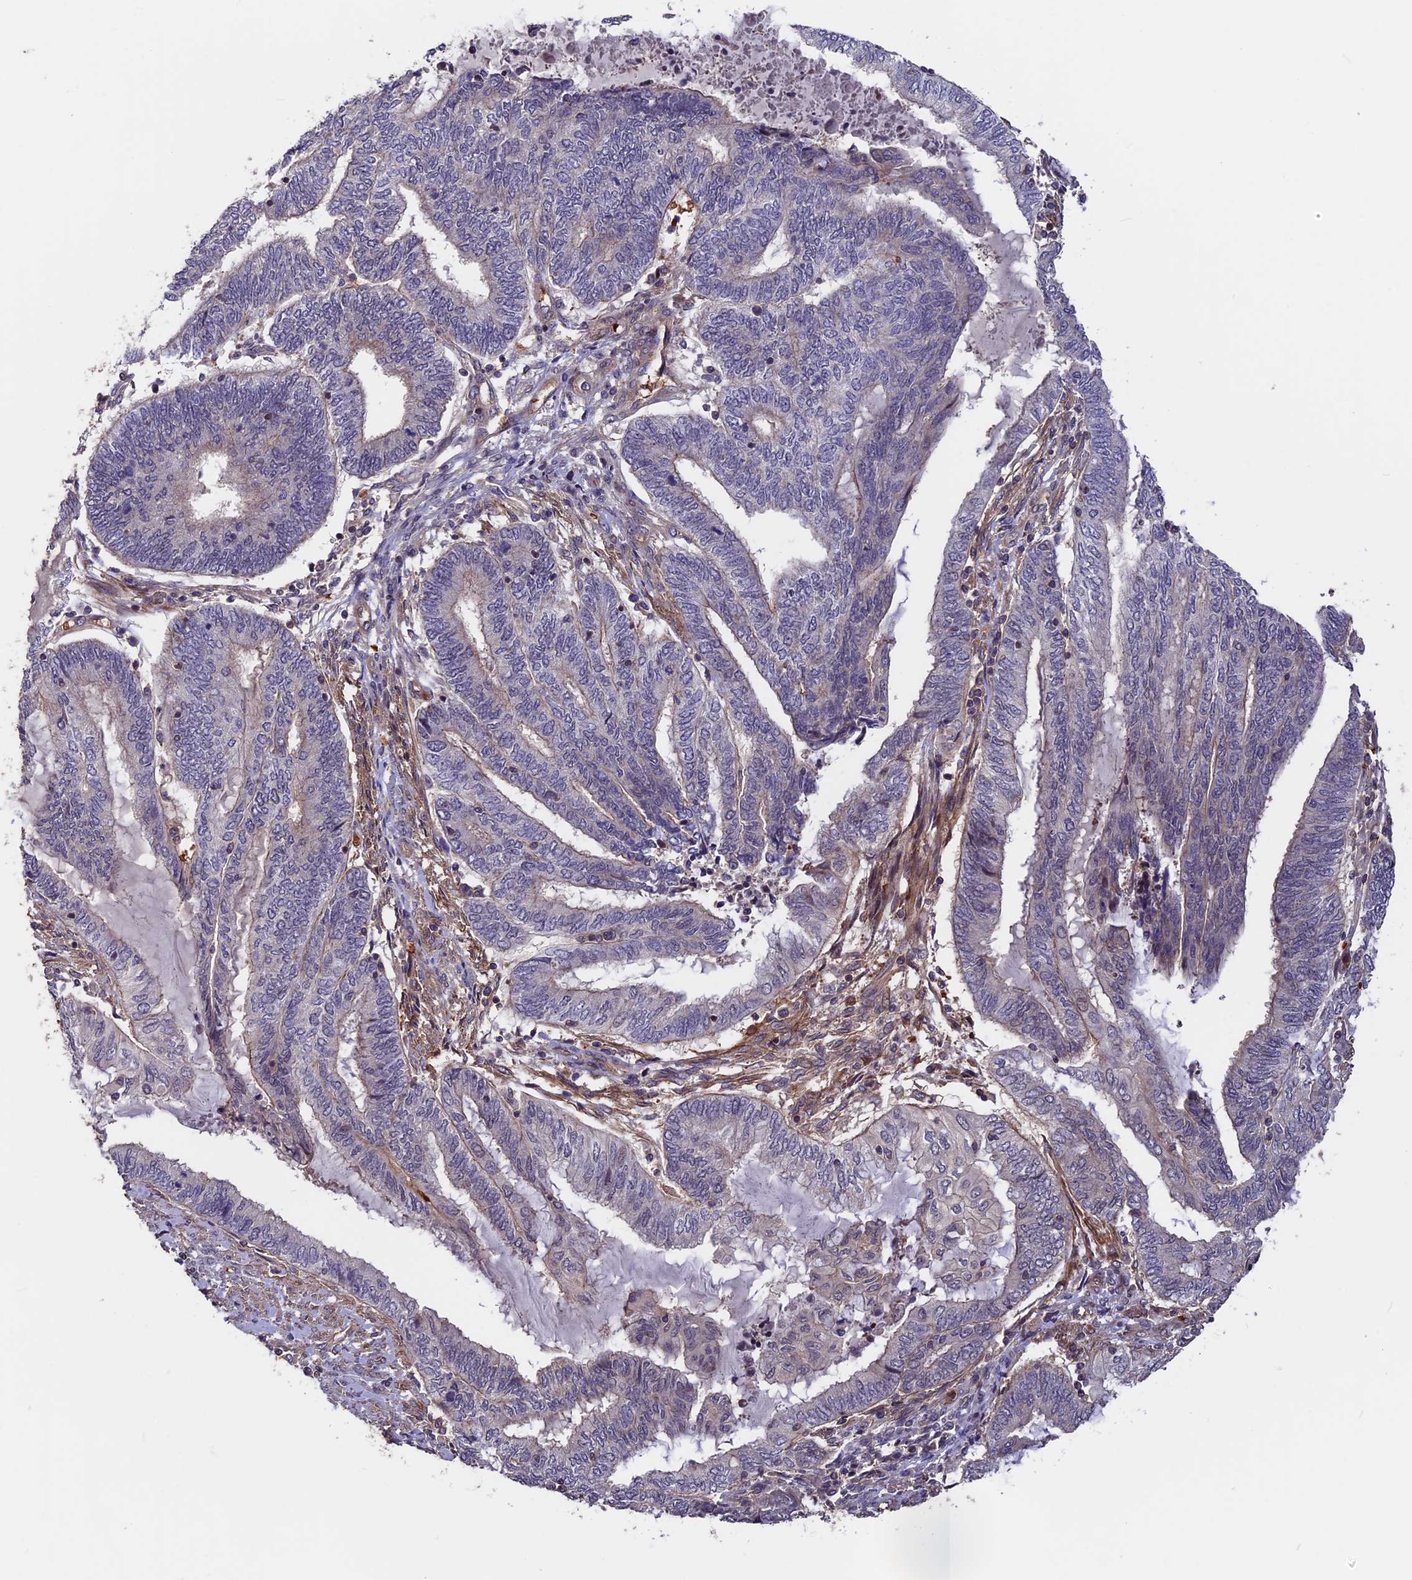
{"staining": {"intensity": "negative", "quantity": "none", "location": "none"}, "tissue": "endometrial cancer", "cell_type": "Tumor cells", "image_type": "cancer", "snomed": [{"axis": "morphology", "description": "Adenocarcinoma, NOS"}, {"axis": "topography", "description": "Uterus"}, {"axis": "topography", "description": "Endometrium"}], "caption": "Immunohistochemistry histopathology image of neoplastic tissue: endometrial adenocarcinoma stained with DAB (3,3'-diaminobenzidine) exhibits no significant protein positivity in tumor cells. (Brightfield microscopy of DAB IHC at high magnification).", "gene": "ZC3H10", "patient": {"sex": "female", "age": 70}}